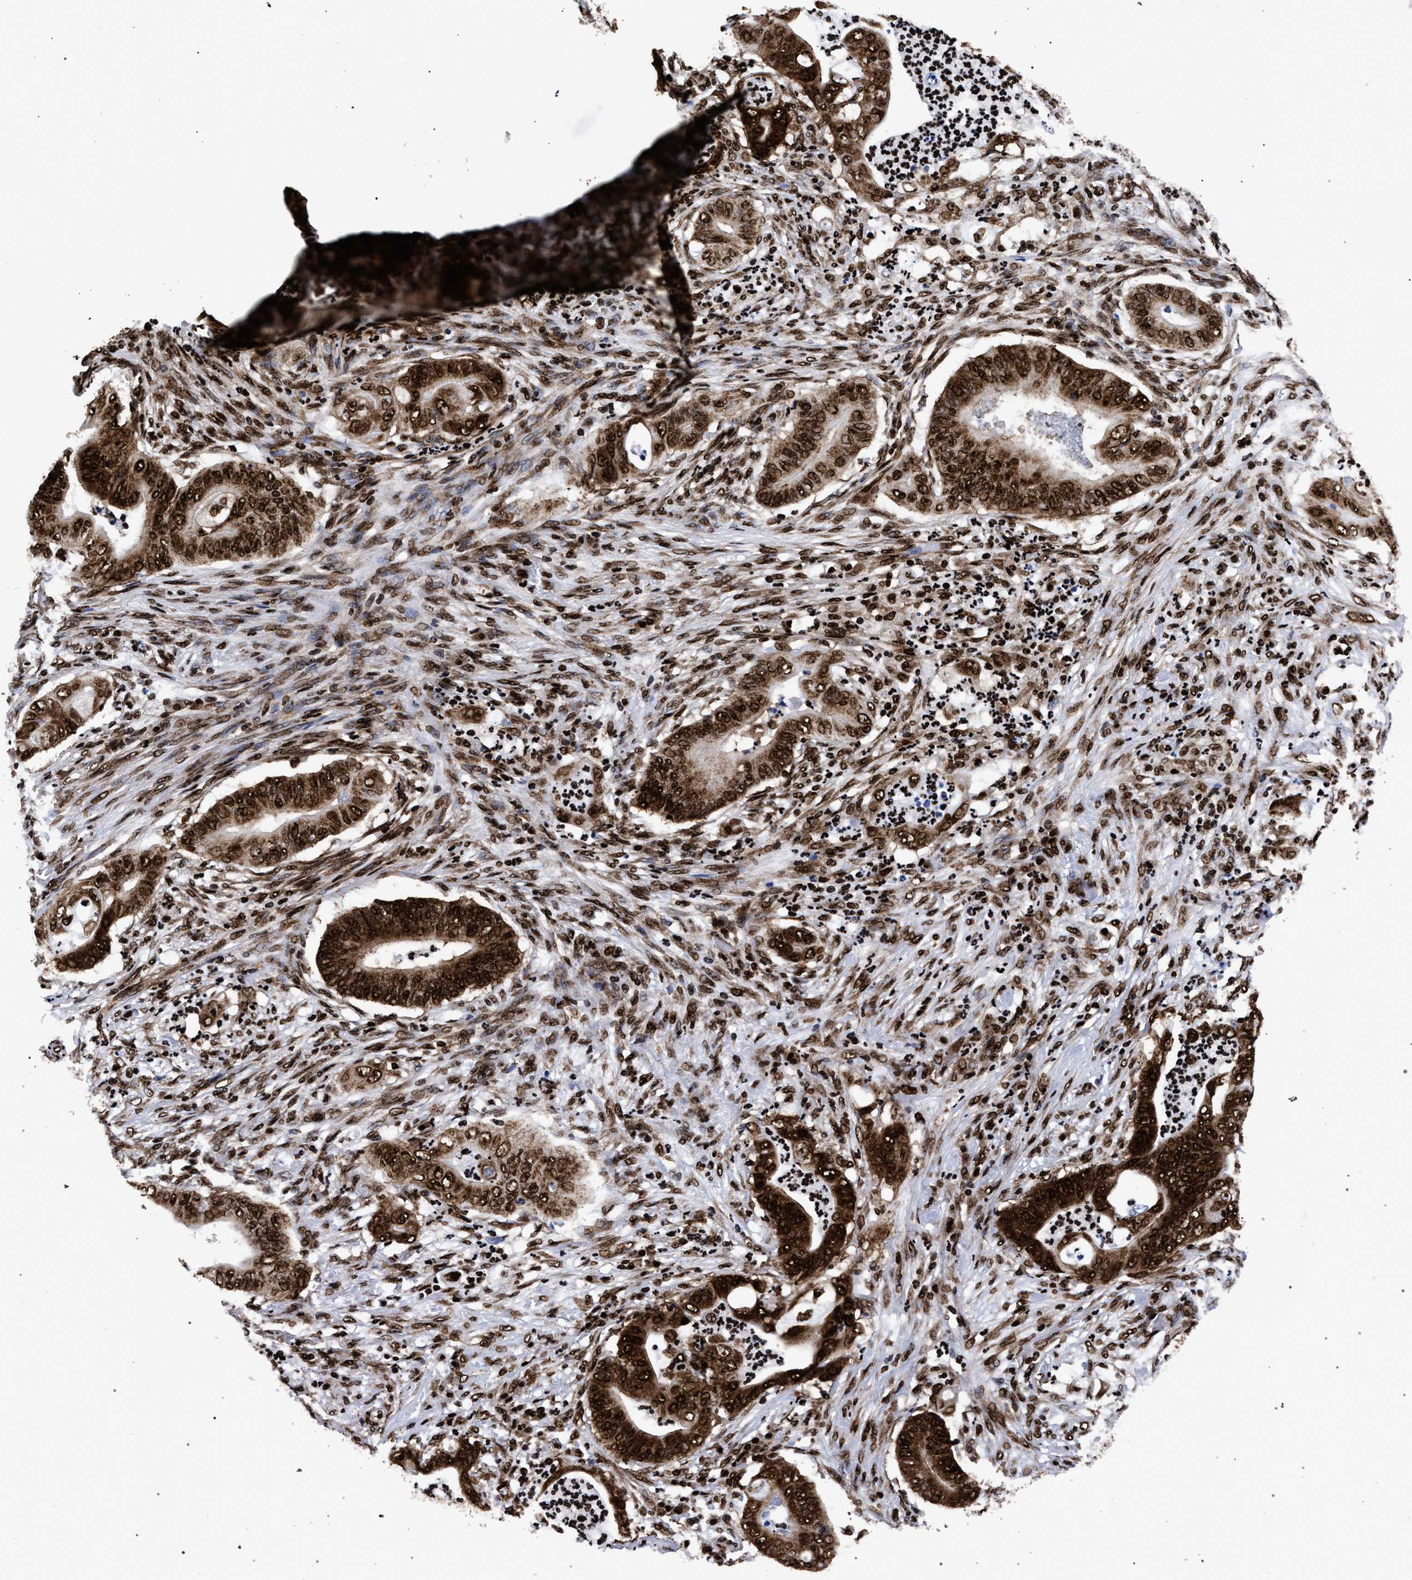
{"staining": {"intensity": "strong", "quantity": ">75%", "location": "cytoplasmic/membranous,nuclear"}, "tissue": "stomach cancer", "cell_type": "Tumor cells", "image_type": "cancer", "snomed": [{"axis": "morphology", "description": "Adenocarcinoma, NOS"}, {"axis": "topography", "description": "Stomach"}], "caption": "Stomach adenocarcinoma stained with a brown dye demonstrates strong cytoplasmic/membranous and nuclear positive staining in approximately >75% of tumor cells.", "gene": "HNRNPA1", "patient": {"sex": "female", "age": 73}}